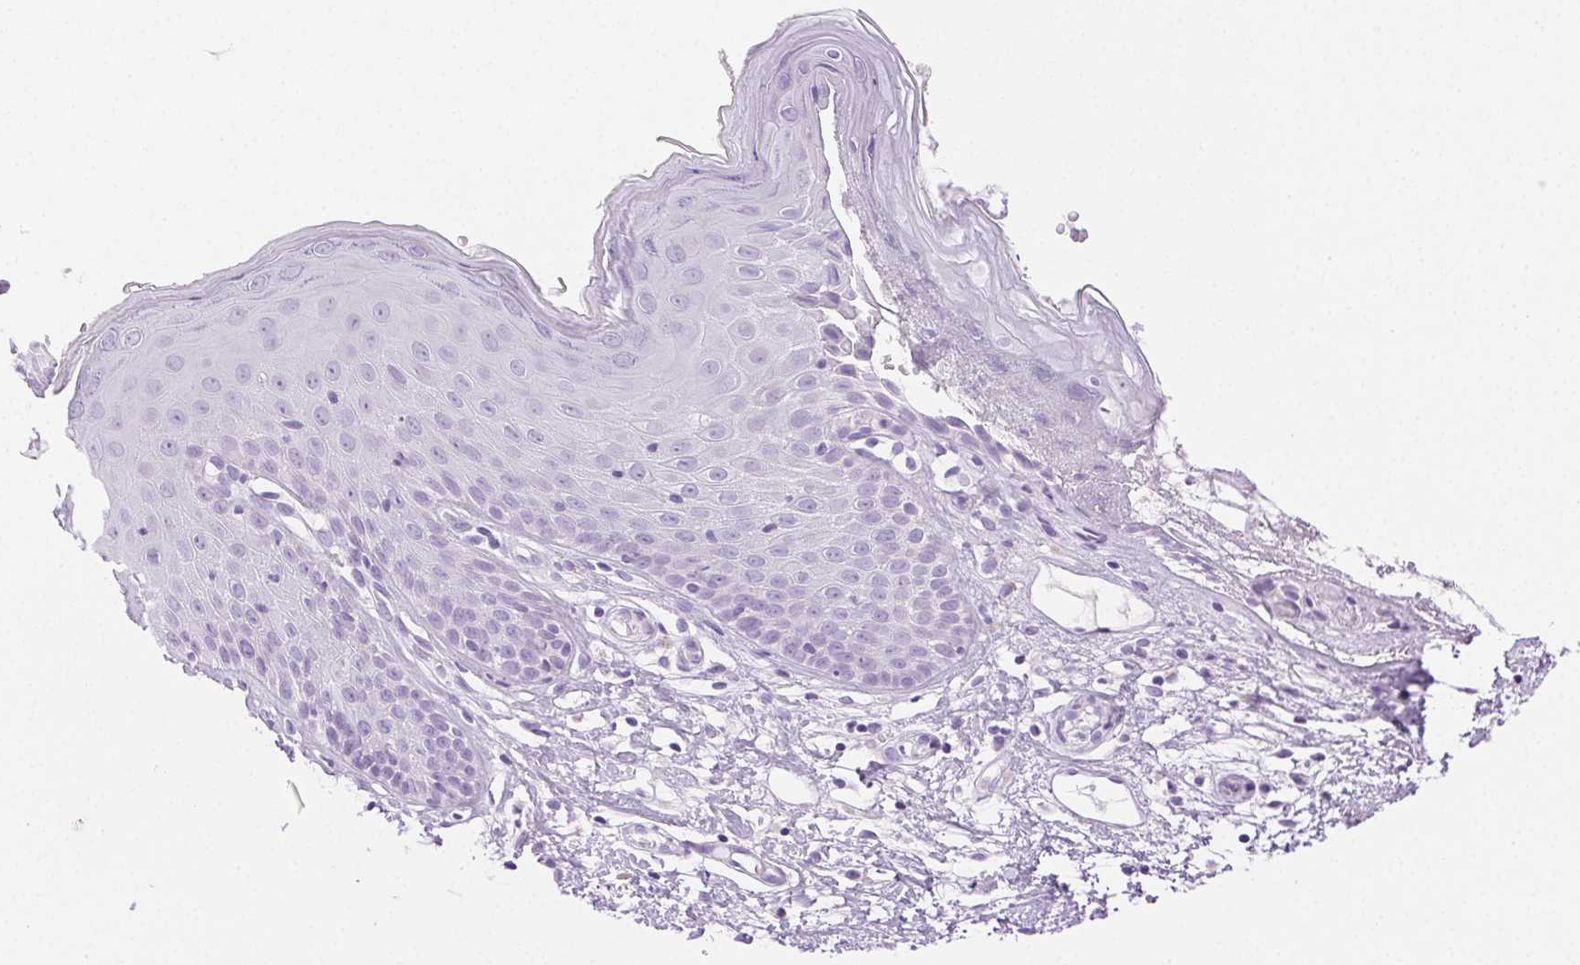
{"staining": {"intensity": "negative", "quantity": "none", "location": "none"}, "tissue": "skin", "cell_type": "Epidermal cells", "image_type": "normal", "snomed": [{"axis": "morphology", "description": "Normal tissue, NOS"}, {"axis": "topography", "description": "Vulva"}], "caption": "This micrograph is of unremarkable skin stained with immunohistochemistry to label a protein in brown with the nuclei are counter-stained blue. There is no positivity in epidermal cells. Brightfield microscopy of IHC stained with DAB (3,3'-diaminobenzidine) (brown) and hematoxylin (blue), captured at high magnification.", "gene": "SPACA4", "patient": {"sex": "female", "age": 68}}